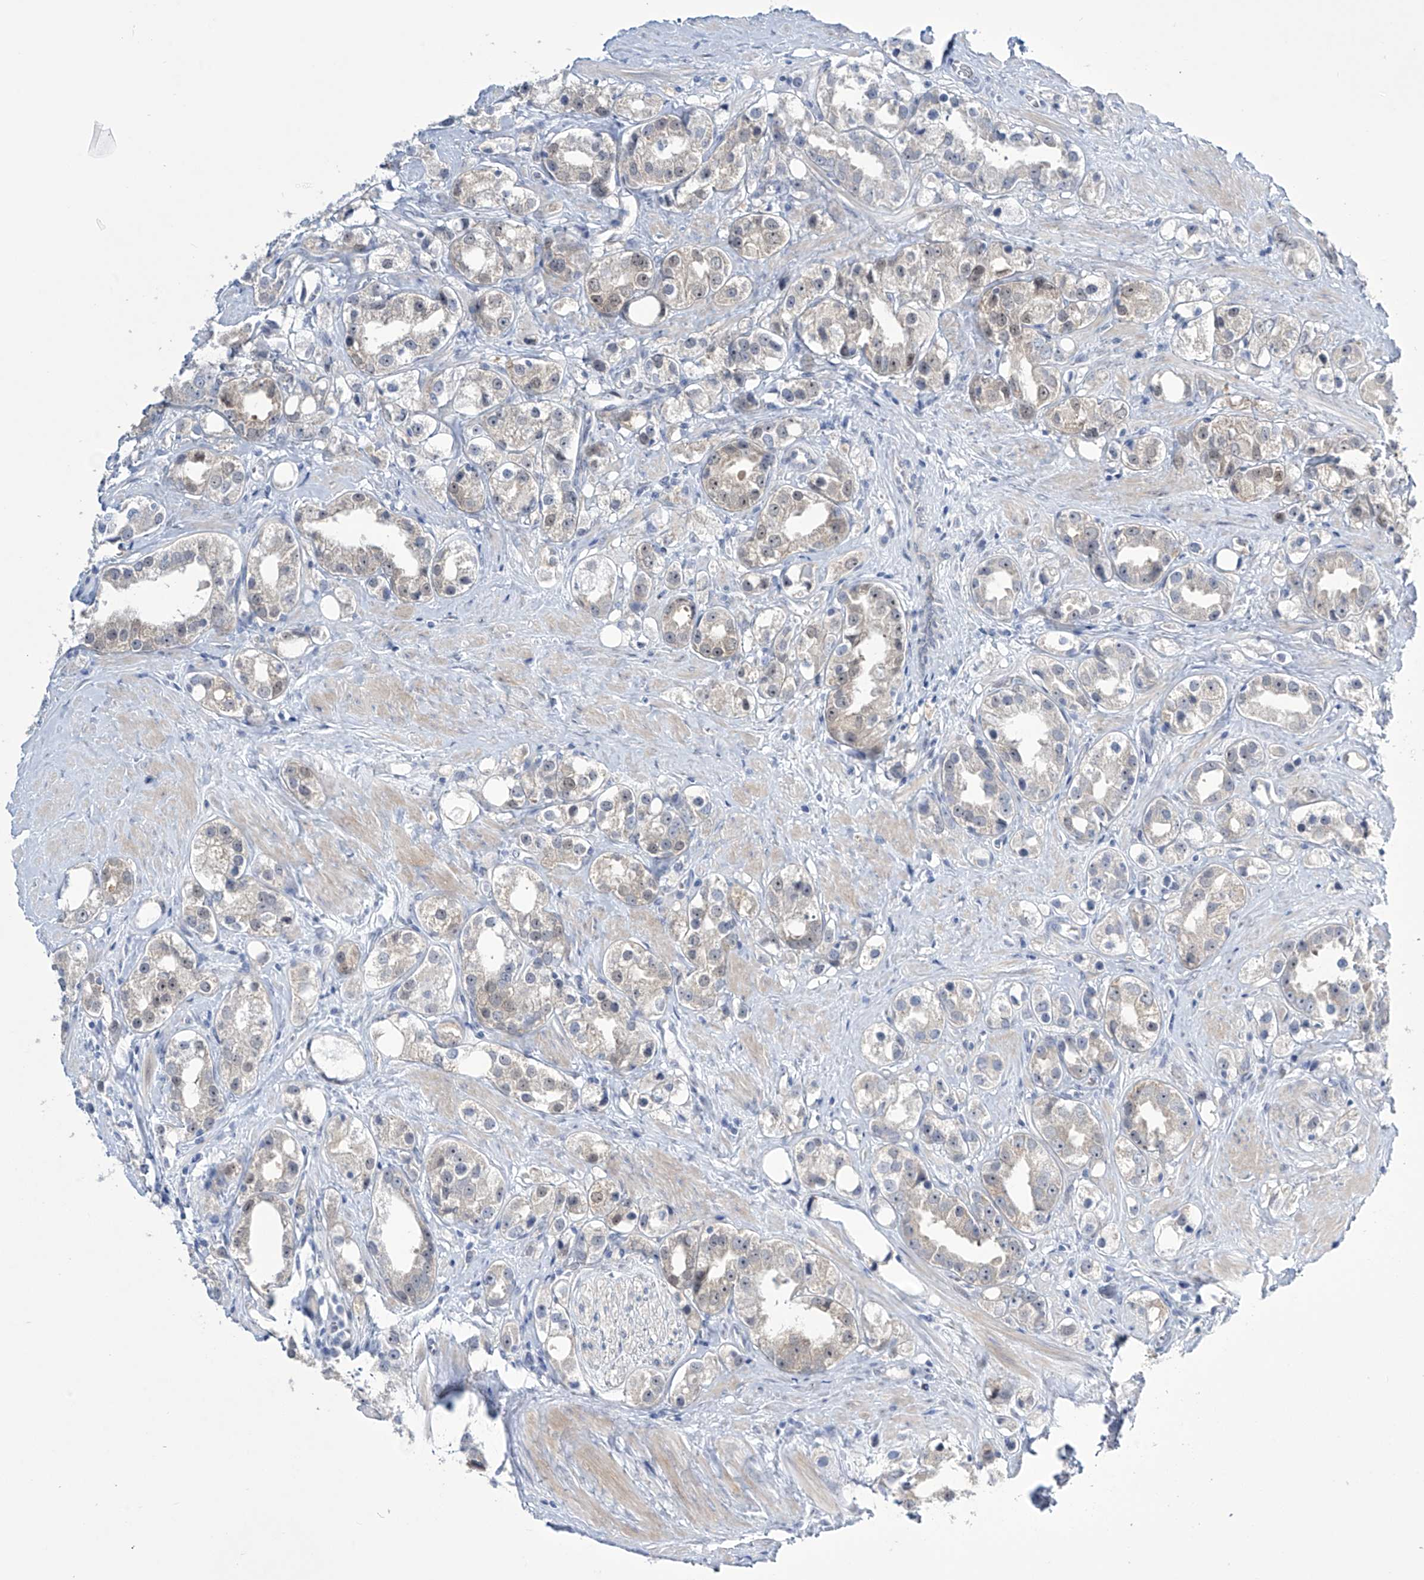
{"staining": {"intensity": "weak", "quantity": "<25%", "location": "cytoplasmic/membranous,nuclear"}, "tissue": "prostate cancer", "cell_type": "Tumor cells", "image_type": "cancer", "snomed": [{"axis": "morphology", "description": "Adenocarcinoma, NOS"}, {"axis": "topography", "description": "Prostate"}], "caption": "Immunohistochemistry histopathology image of neoplastic tissue: prostate adenocarcinoma stained with DAB (3,3'-diaminobenzidine) reveals no significant protein expression in tumor cells.", "gene": "TRIM60", "patient": {"sex": "male", "age": 79}}